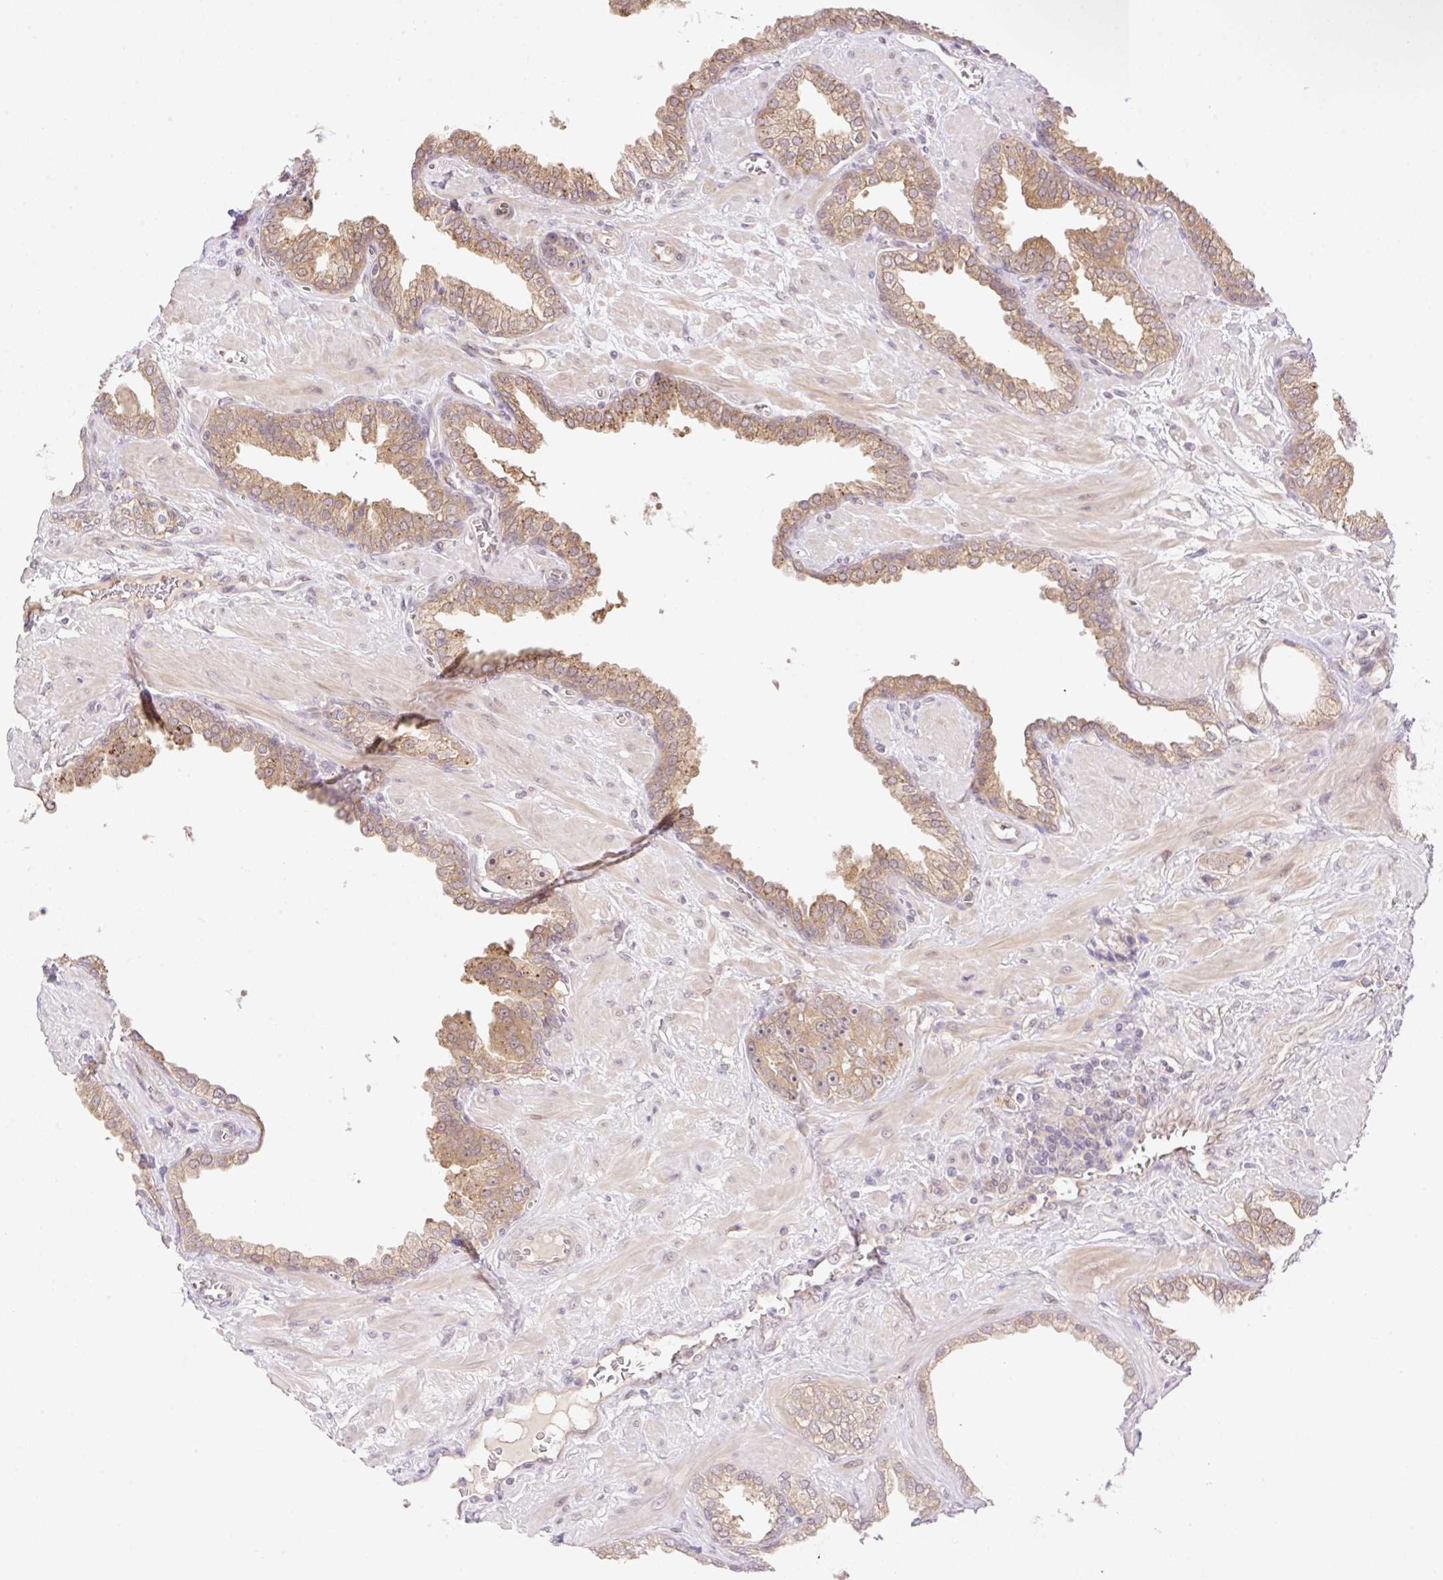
{"staining": {"intensity": "moderate", "quantity": ">75%", "location": "cytoplasmic/membranous"}, "tissue": "prostate cancer", "cell_type": "Tumor cells", "image_type": "cancer", "snomed": [{"axis": "morphology", "description": "Adenocarcinoma, High grade"}, {"axis": "topography", "description": "Prostate"}], "caption": "High-magnification brightfield microscopy of prostate cancer (high-grade adenocarcinoma) stained with DAB (brown) and counterstained with hematoxylin (blue). tumor cells exhibit moderate cytoplasmic/membranous positivity is present in approximately>75% of cells.", "gene": "VPS25", "patient": {"sex": "male", "age": 71}}